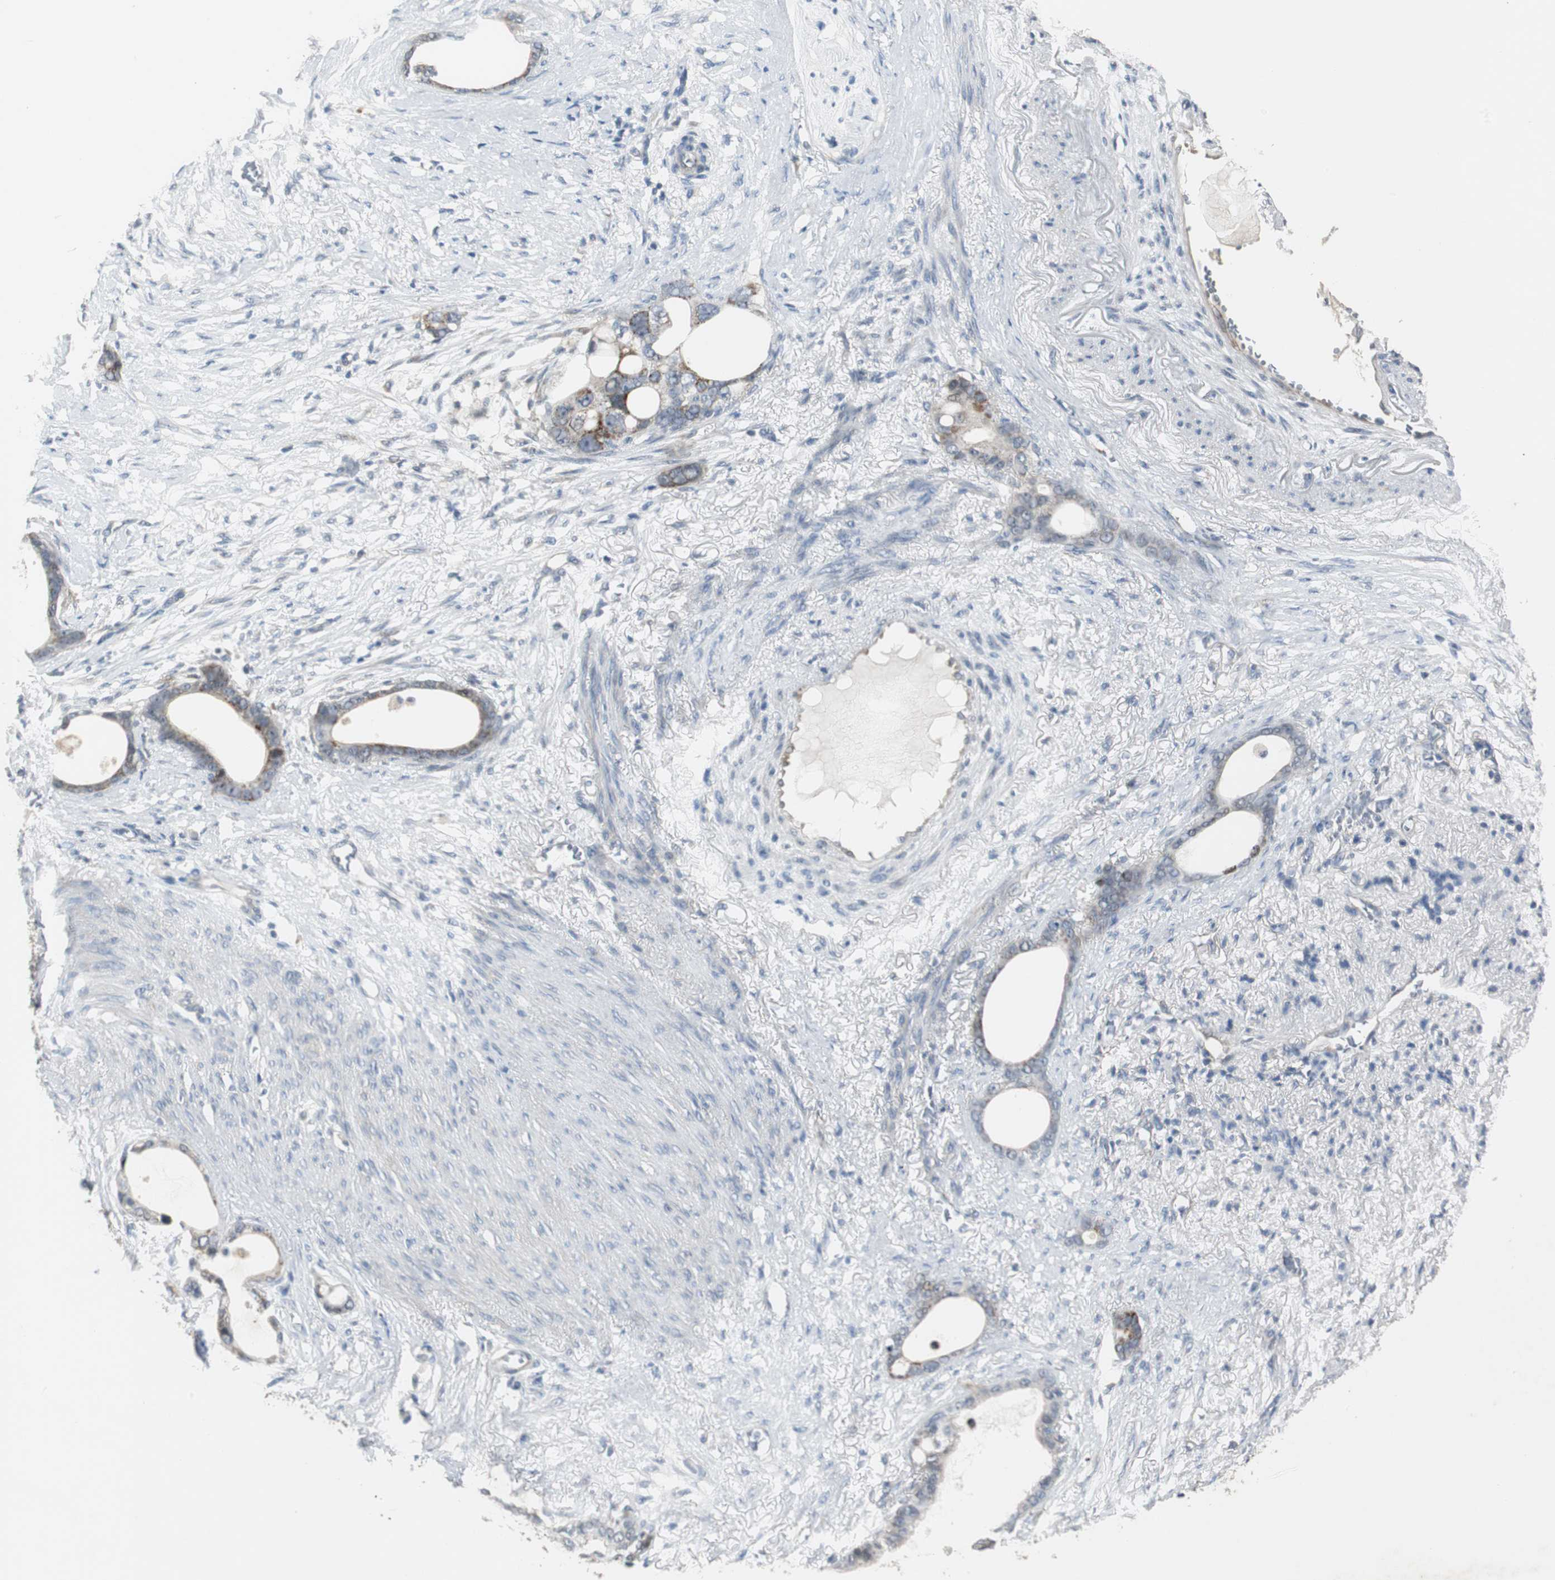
{"staining": {"intensity": "moderate", "quantity": ">75%", "location": "cytoplasmic/membranous"}, "tissue": "stomach cancer", "cell_type": "Tumor cells", "image_type": "cancer", "snomed": [{"axis": "morphology", "description": "Adenocarcinoma, NOS"}, {"axis": "topography", "description": "Stomach"}], "caption": "Brown immunohistochemical staining in adenocarcinoma (stomach) reveals moderate cytoplasmic/membranous staining in approximately >75% of tumor cells. Using DAB (brown) and hematoxylin (blue) stains, captured at high magnification using brightfield microscopy.", "gene": "MYT1", "patient": {"sex": "female", "age": 75}}